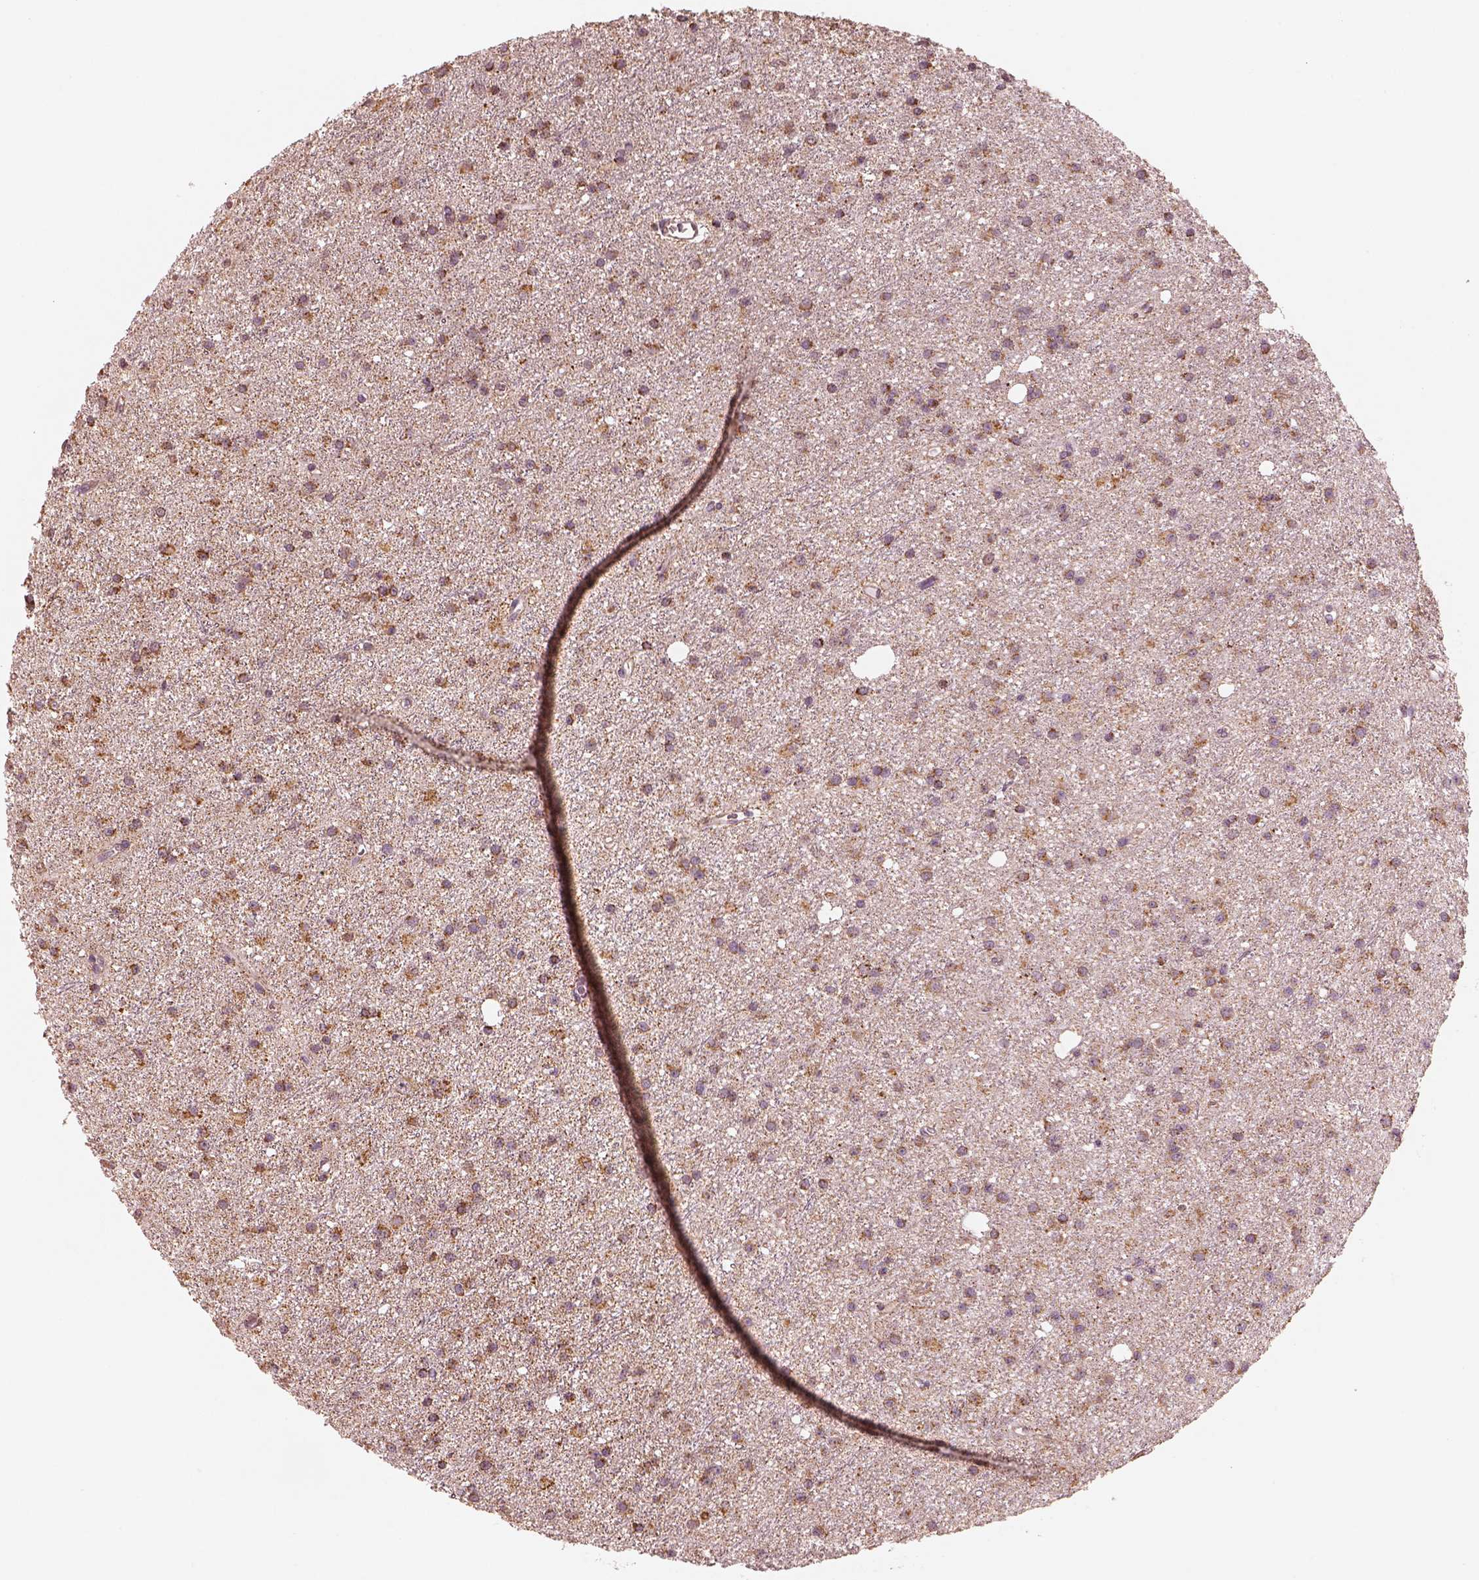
{"staining": {"intensity": "moderate", "quantity": ">75%", "location": "cytoplasmic/membranous"}, "tissue": "glioma", "cell_type": "Tumor cells", "image_type": "cancer", "snomed": [{"axis": "morphology", "description": "Glioma, malignant, Low grade"}, {"axis": "topography", "description": "Brain"}], "caption": "A histopathology image of human glioma stained for a protein demonstrates moderate cytoplasmic/membranous brown staining in tumor cells.", "gene": "ENTPD6", "patient": {"sex": "male", "age": 27}}